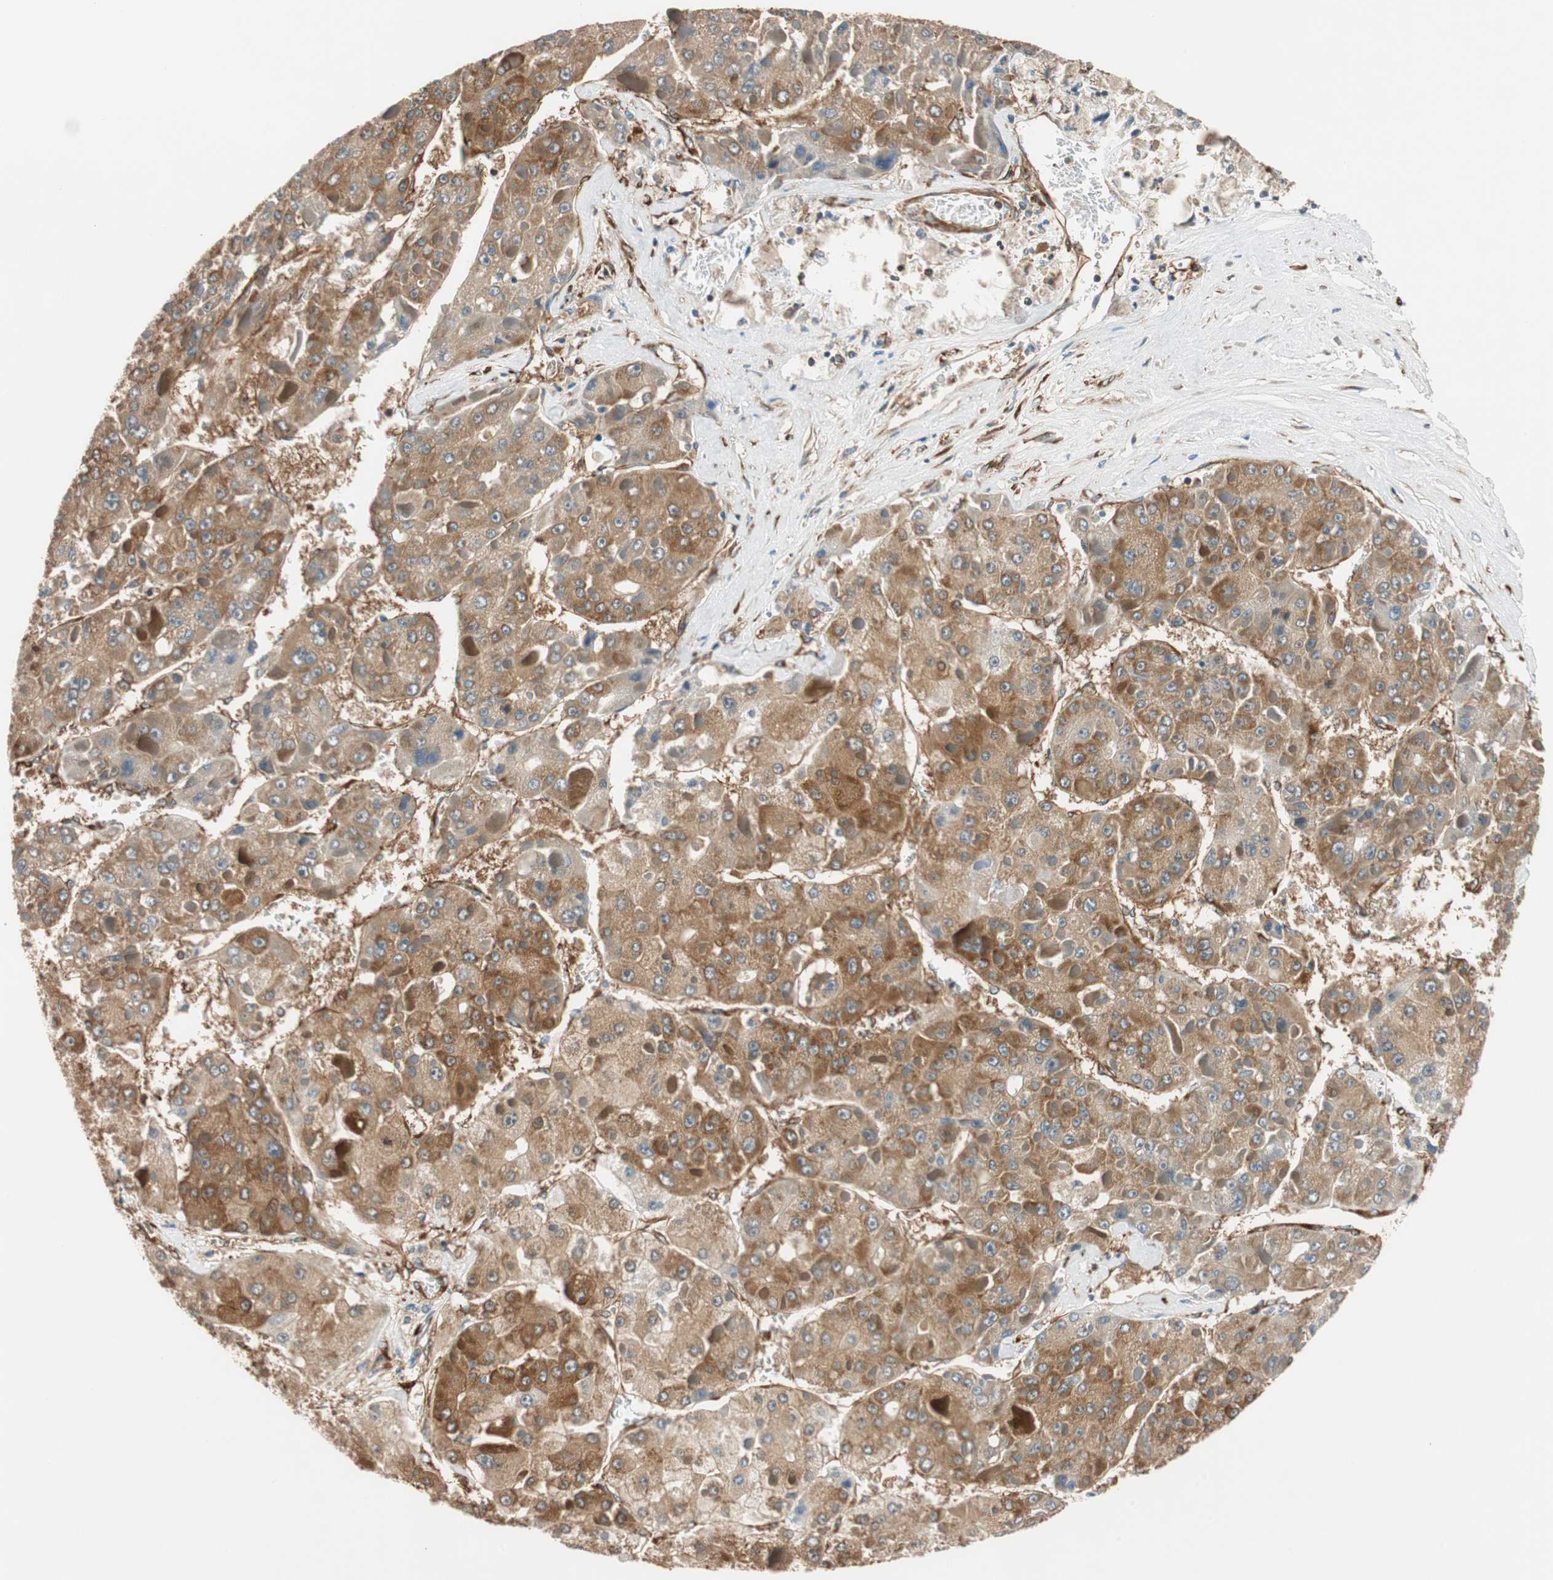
{"staining": {"intensity": "moderate", "quantity": ">75%", "location": "cytoplasmic/membranous"}, "tissue": "liver cancer", "cell_type": "Tumor cells", "image_type": "cancer", "snomed": [{"axis": "morphology", "description": "Carcinoma, Hepatocellular, NOS"}, {"axis": "topography", "description": "Liver"}], "caption": "DAB (3,3'-diaminobenzidine) immunohistochemical staining of human liver hepatocellular carcinoma displays moderate cytoplasmic/membranous protein staining in about >75% of tumor cells.", "gene": "WASL", "patient": {"sex": "female", "age": 73}}